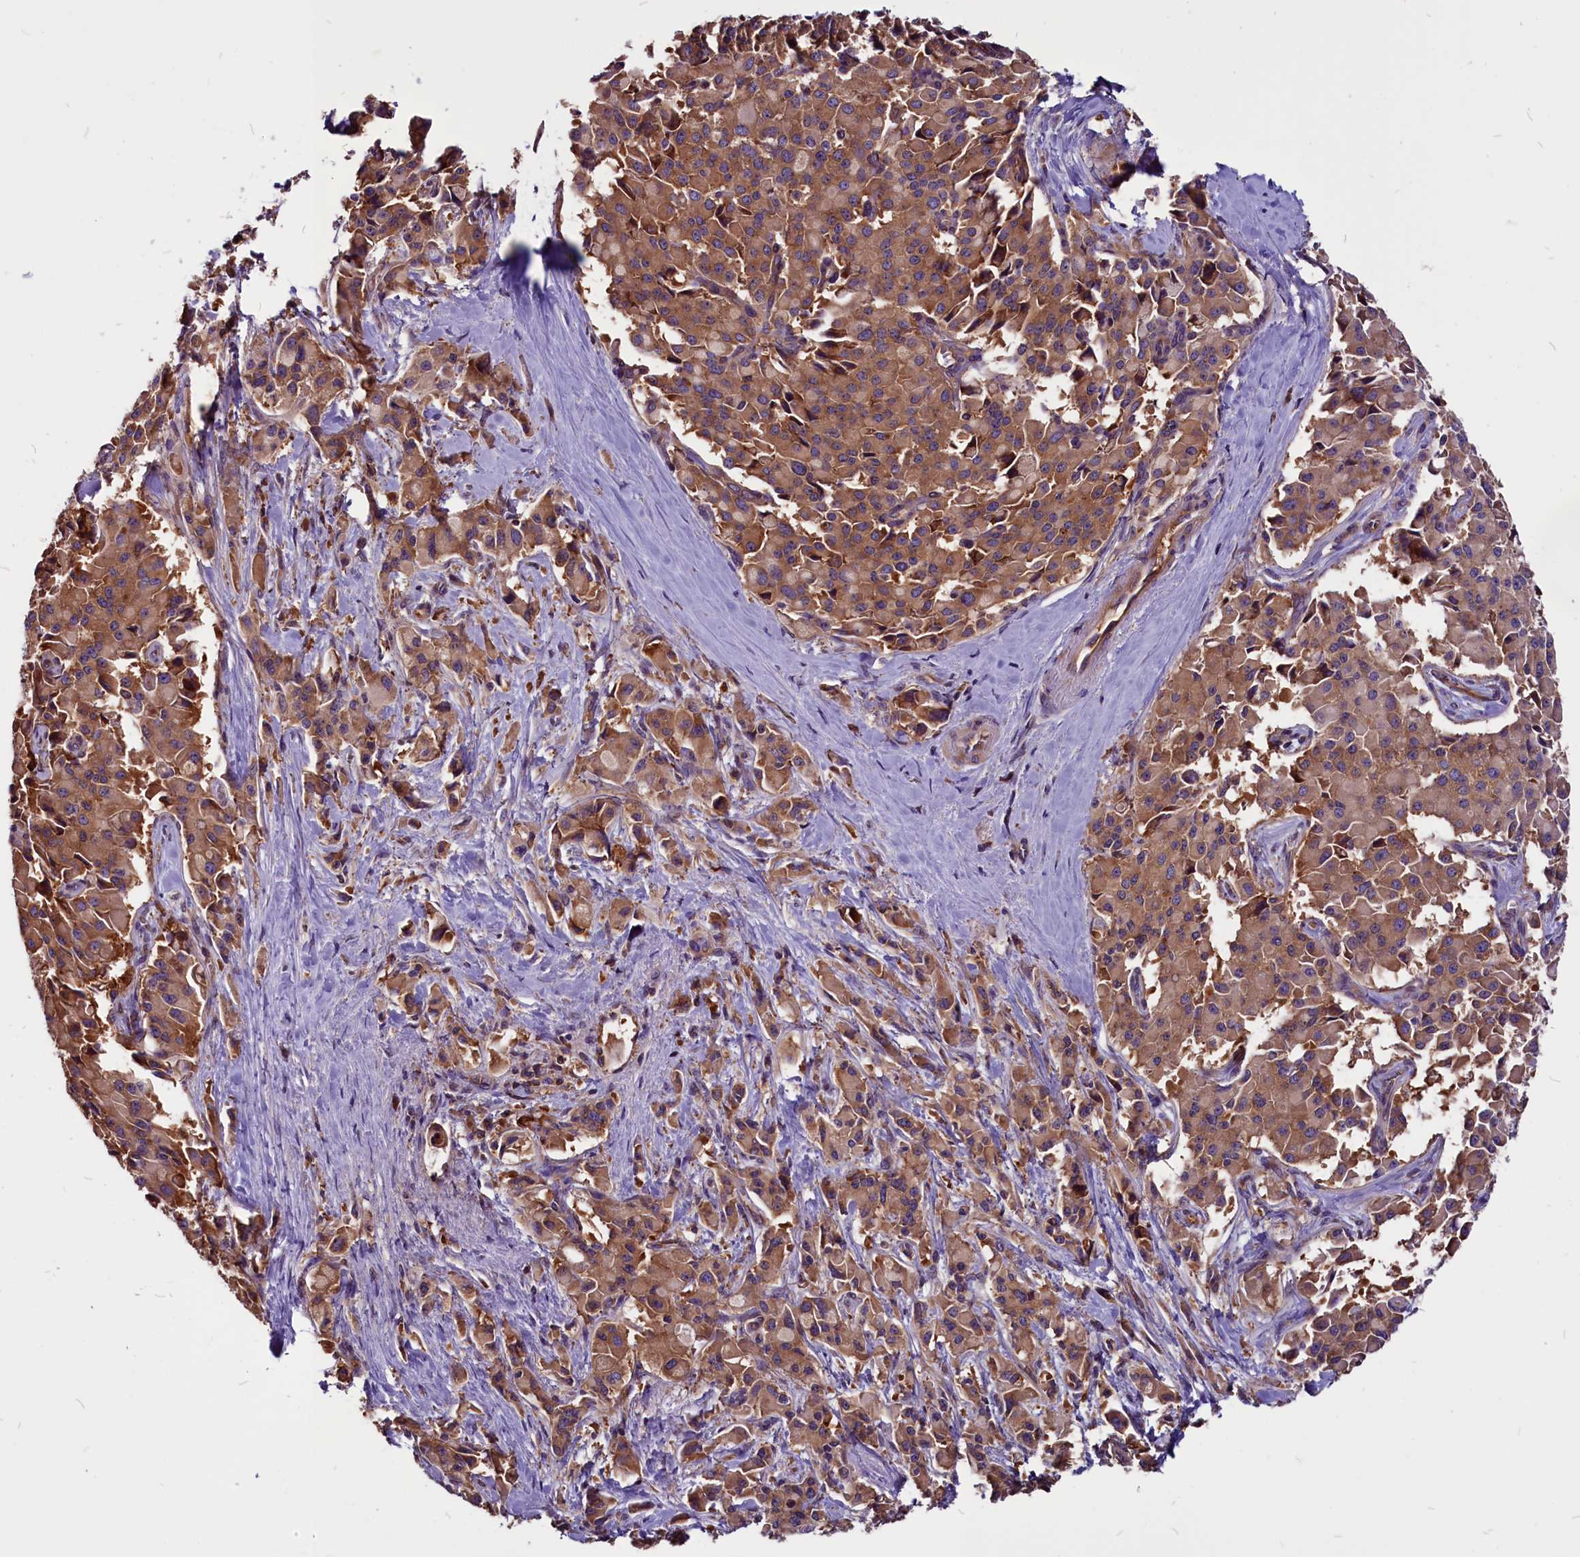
{"staining": {"intensity": "moderate", "quantity": ">75%", "location": "cytoplasmic/membranous"}, "tissue": "pancreatic cancer", "cell_type": "Tumor cells", "image_type": "cancer", "snomed": [{"axis": "morphology", "description": "Adenocarcinoma, NOS"}, {"axis": "topography", "description": "Pancreas"}], "caption": "Moderate cytoplasmic/membranous protein positivity is seen in about >75% of tumor cells in pancreatic adenocarcinoma. Using DAB (brown) and hematoxylin (blue) stains, captured at high magnification using brightfield microscopy.", "gene": "EIF3G", "patient": {"sex": "male", "age": 65}}